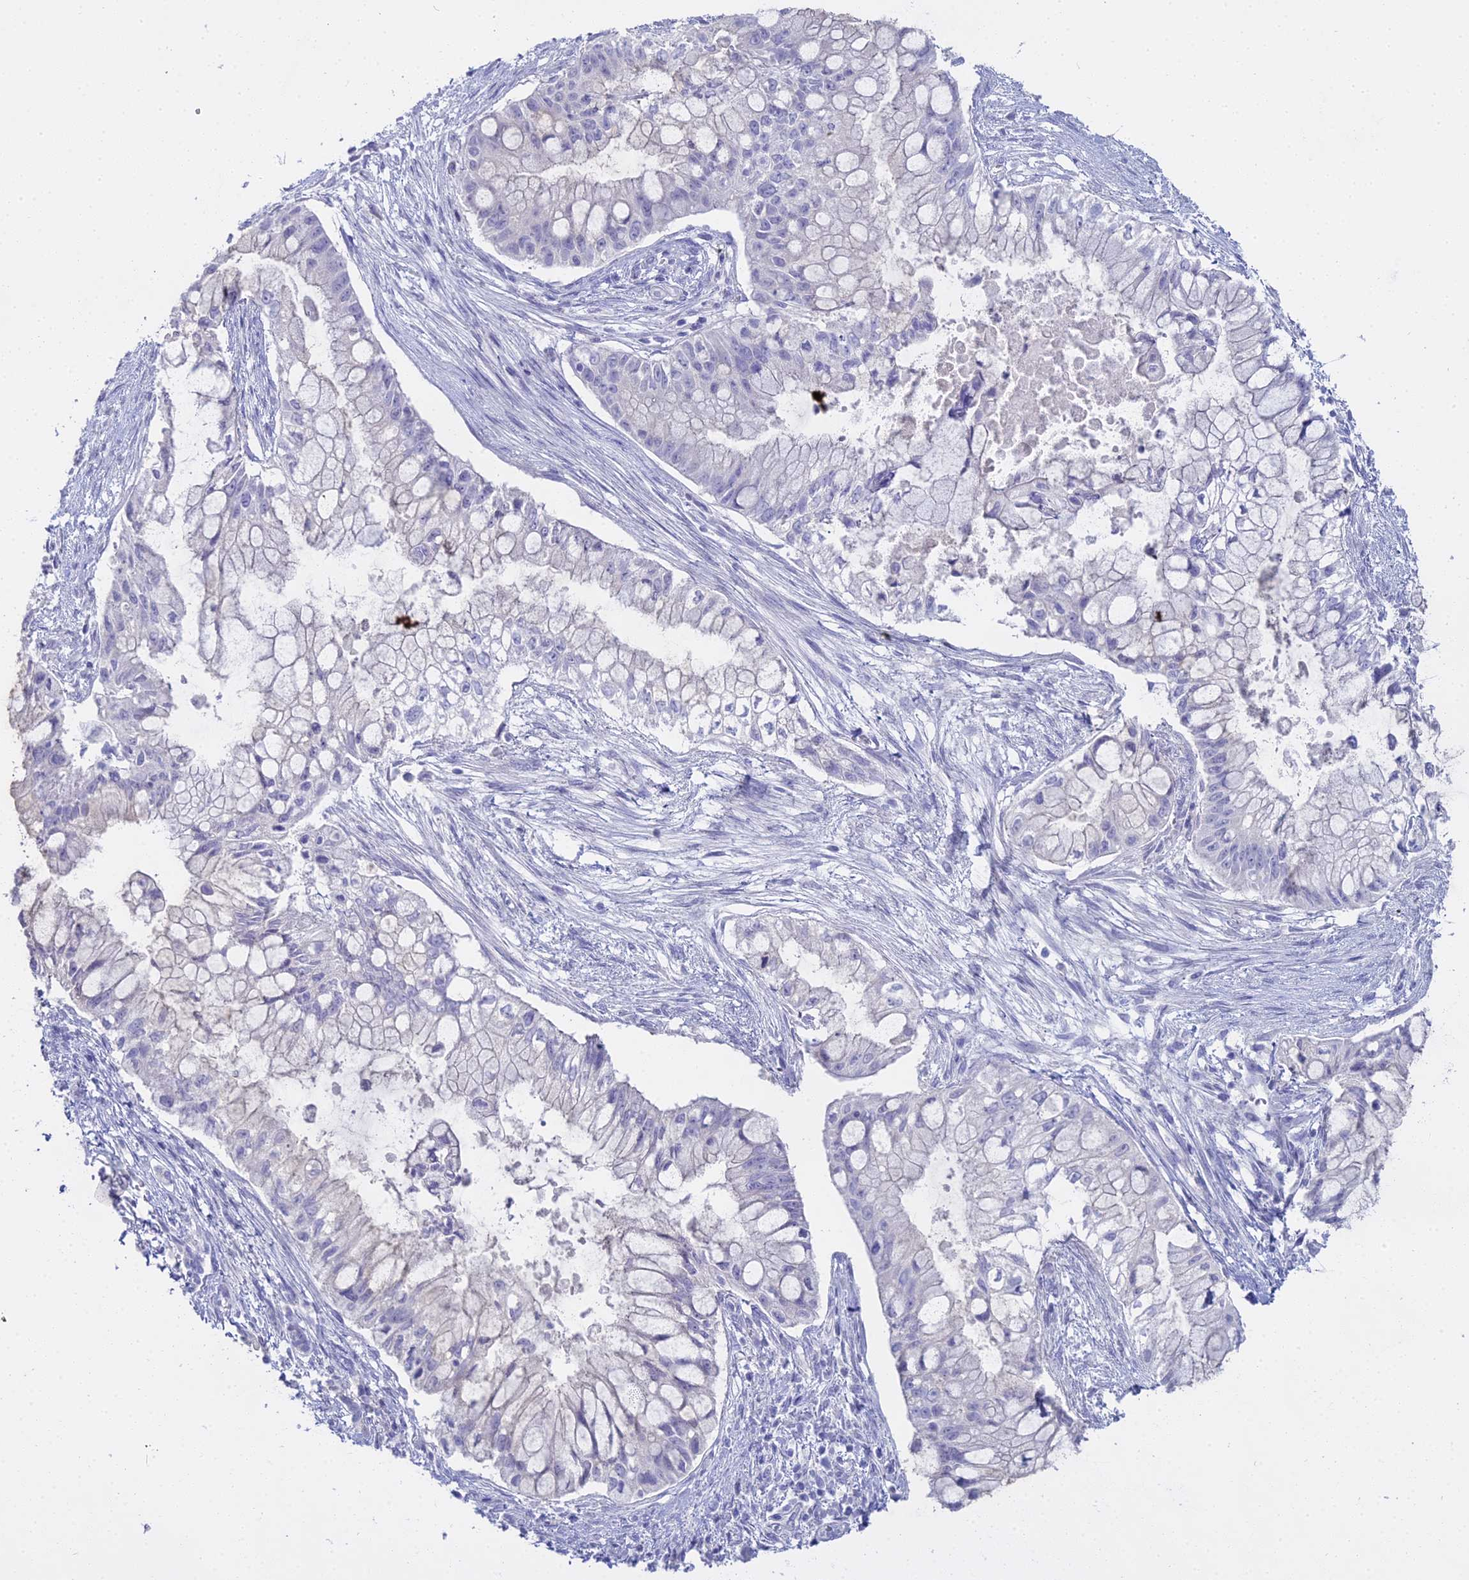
{"staining": {"intensity": "negative", "quantity": "none", "location": "none"}, "tissue": "pancreatic cancer", "cell_type": "Tumor cells", "image_type": "cancer", "snomed": [{"axis": "morphology", "description": "Adenocarcinoma, NOS"}, {"axis": "topography", "description": "Pancreas"}], "caption": "There is no significant staining in tumor cells of pancreatic cancer (adenocarcinoma).", "gene": "S100A7", "patient": {"sex": "male", "age": 48}}